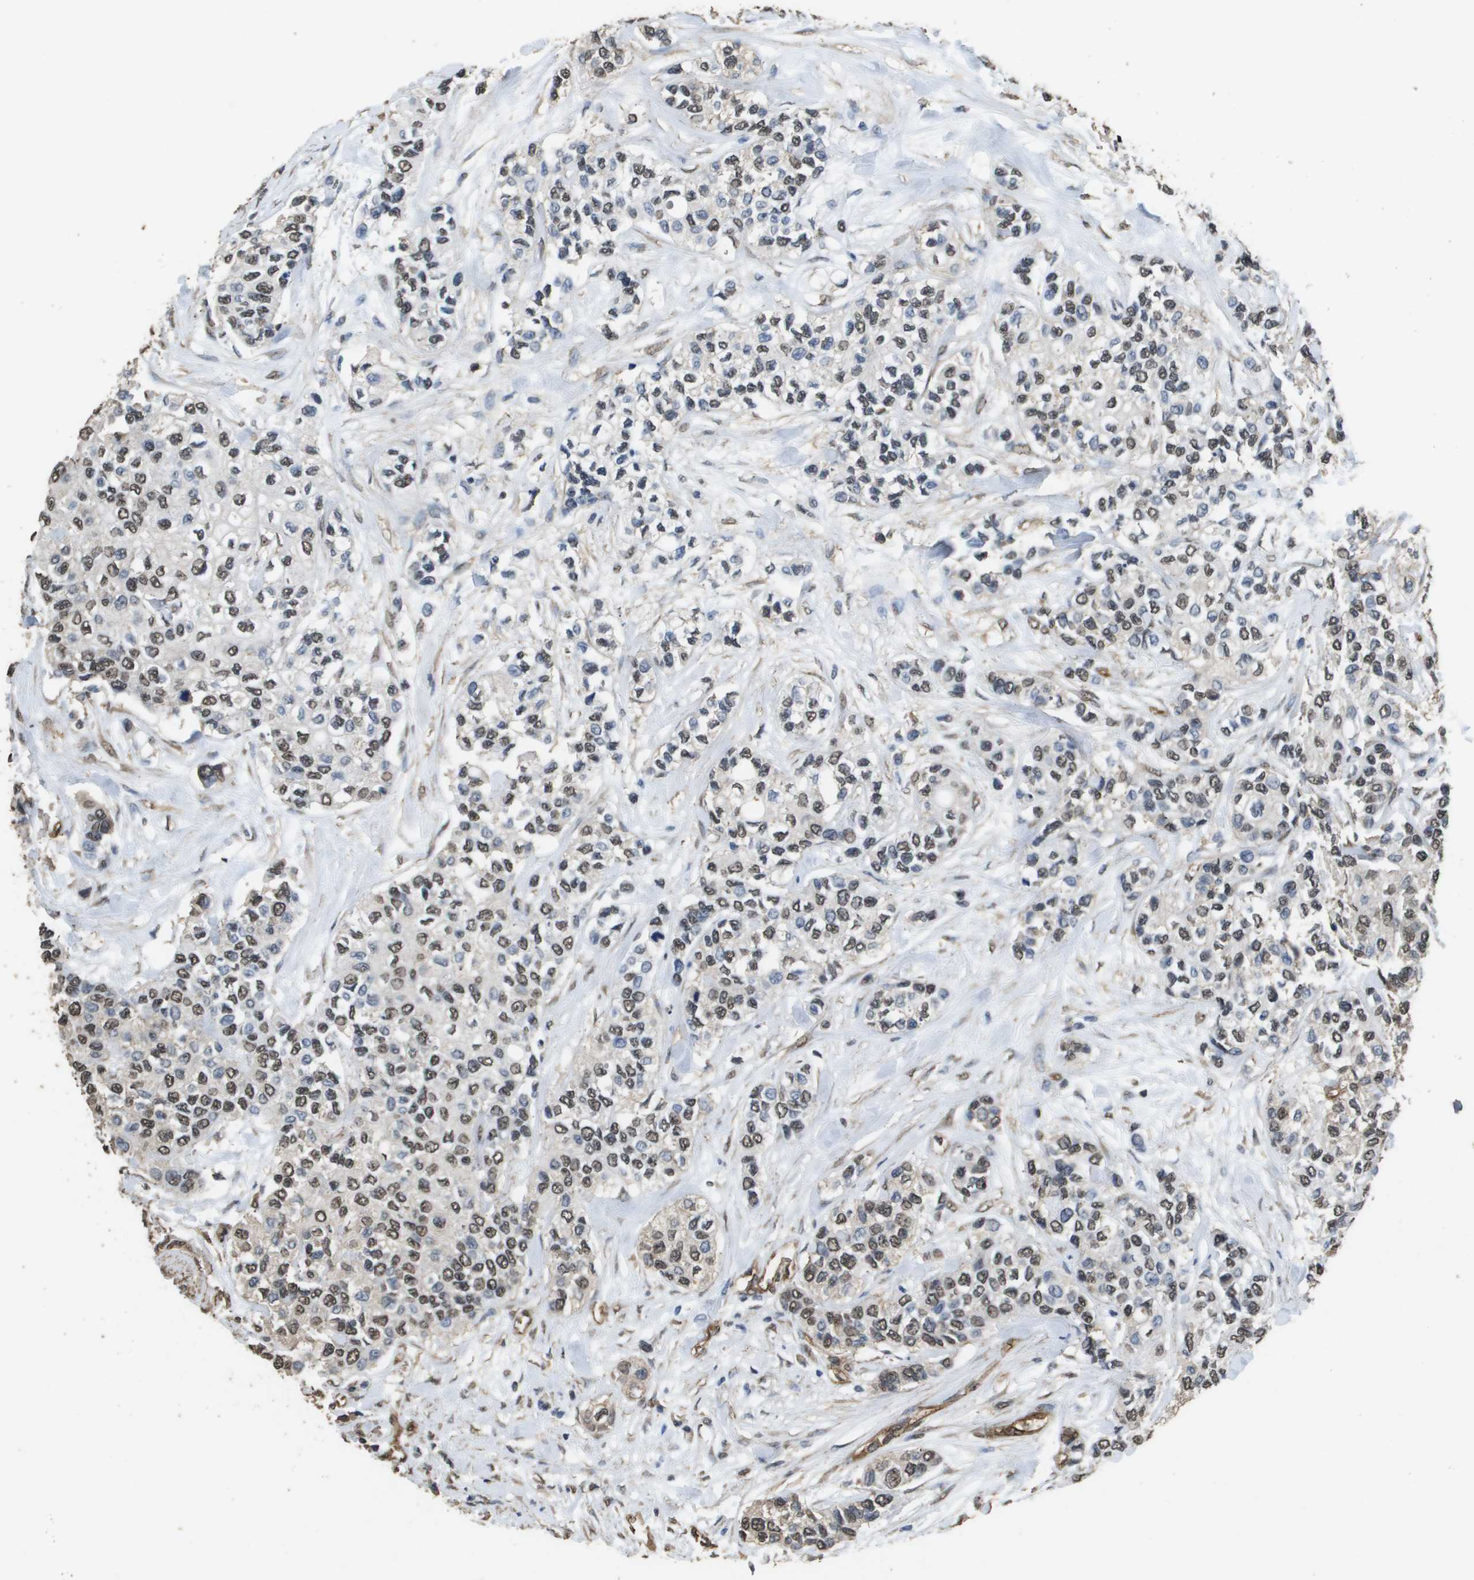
{"staining": {"intensity": "weak", "quantity": ">75%", "location": "nuclear"}, "tissue": "urothelial cancer", "cell_type": "Tumor cells", "image_type": "cancer", "snomed": [{"axis": "morphology", "description": "Urothelial carcinoma, High grade"}, {"axis": "topography", "description": "Urinary bladder"}], "caption": "An immunohistochemistry (IHC) histopathology image of neoplastic tissue is shown. Protein staining in brown highlights weak nuclear positivity in high-grade urothelial carcinoma within tumor cells.", "gene": "AAMP", "patient": {"sex": "female", "age": 56}}